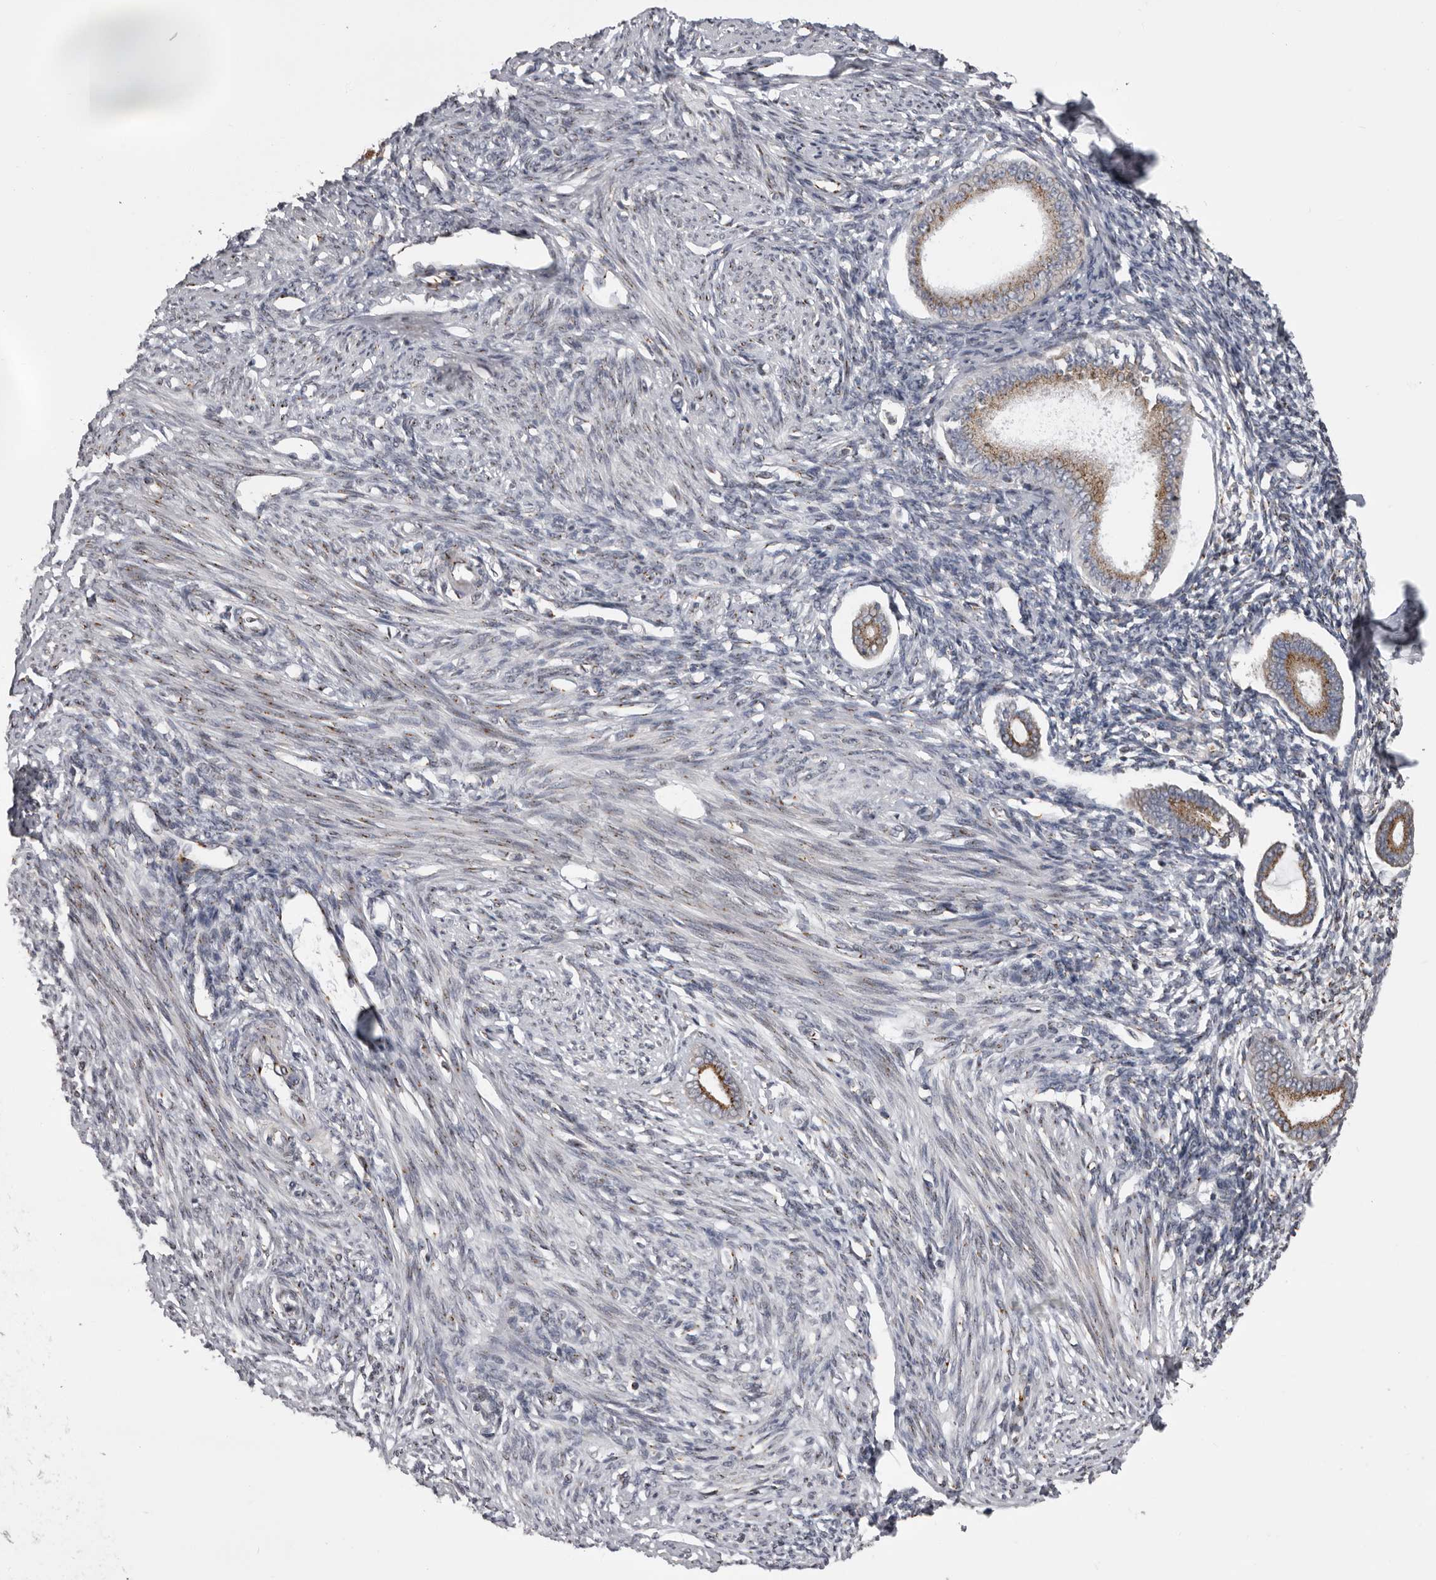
{"staining": {"intensity": "moderate", "quantity": "25%-75%", "location": "cytoplasmic/membranous"}, "tissue": "endometrium", "cell_type": "Cells in endometrial stroma", "image_type": "normal", "snomed": [{"axis": "morphology", "description": "Normal tissue, NOS"}, {"axis": "topography", "description": "Endometrium"}], "caption": "IHC (DAB (3,3'-diaminobenzidine)) staining of normal endometrium reveals moderate cytoplasmic/membranous protein staining in about 25%-75% of cells in endometrial stroma. Using DAB (brown) and hematoxylin (blue) stains, captured at high magnification using brightfield microscopy.", "gene": "WDR47", "patient": {"sex": "female", "age": 56}}